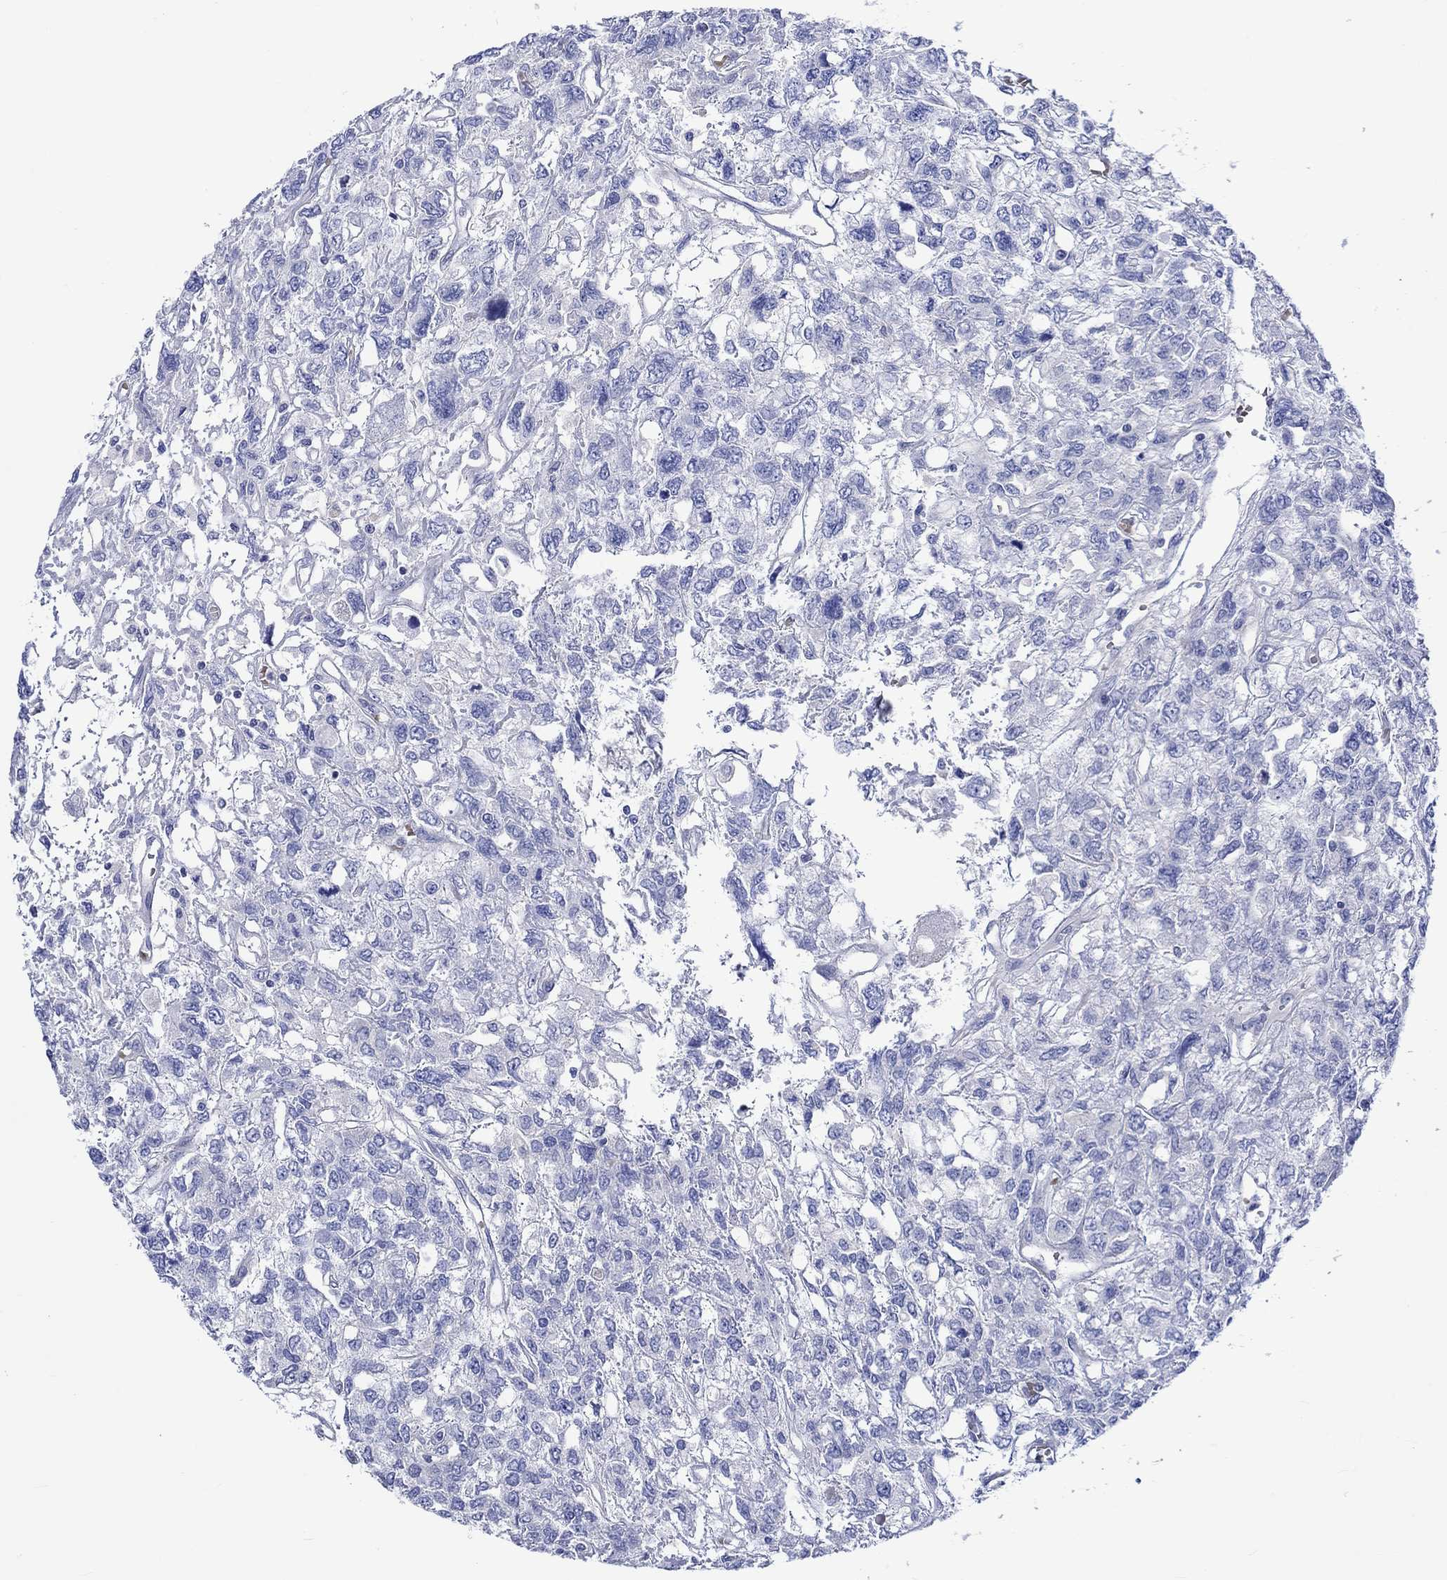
{"staining": {"intensity": "negative", "quantity": "none", "location": "none"}, "tissue": "testis cancer", "cell_type": "Tumor cells", "image_type": "cancer", "snomed": [{"axis": "morphology", "description": "Seminoma, NOS"}, {"axis": "topography", "description": "Testis"}], "caption": "Tumor cells show no significant protein expression in testis cancer (seminoma).", "gene": "NRIP3", "patient": {"sex": "male", "age": 52}}